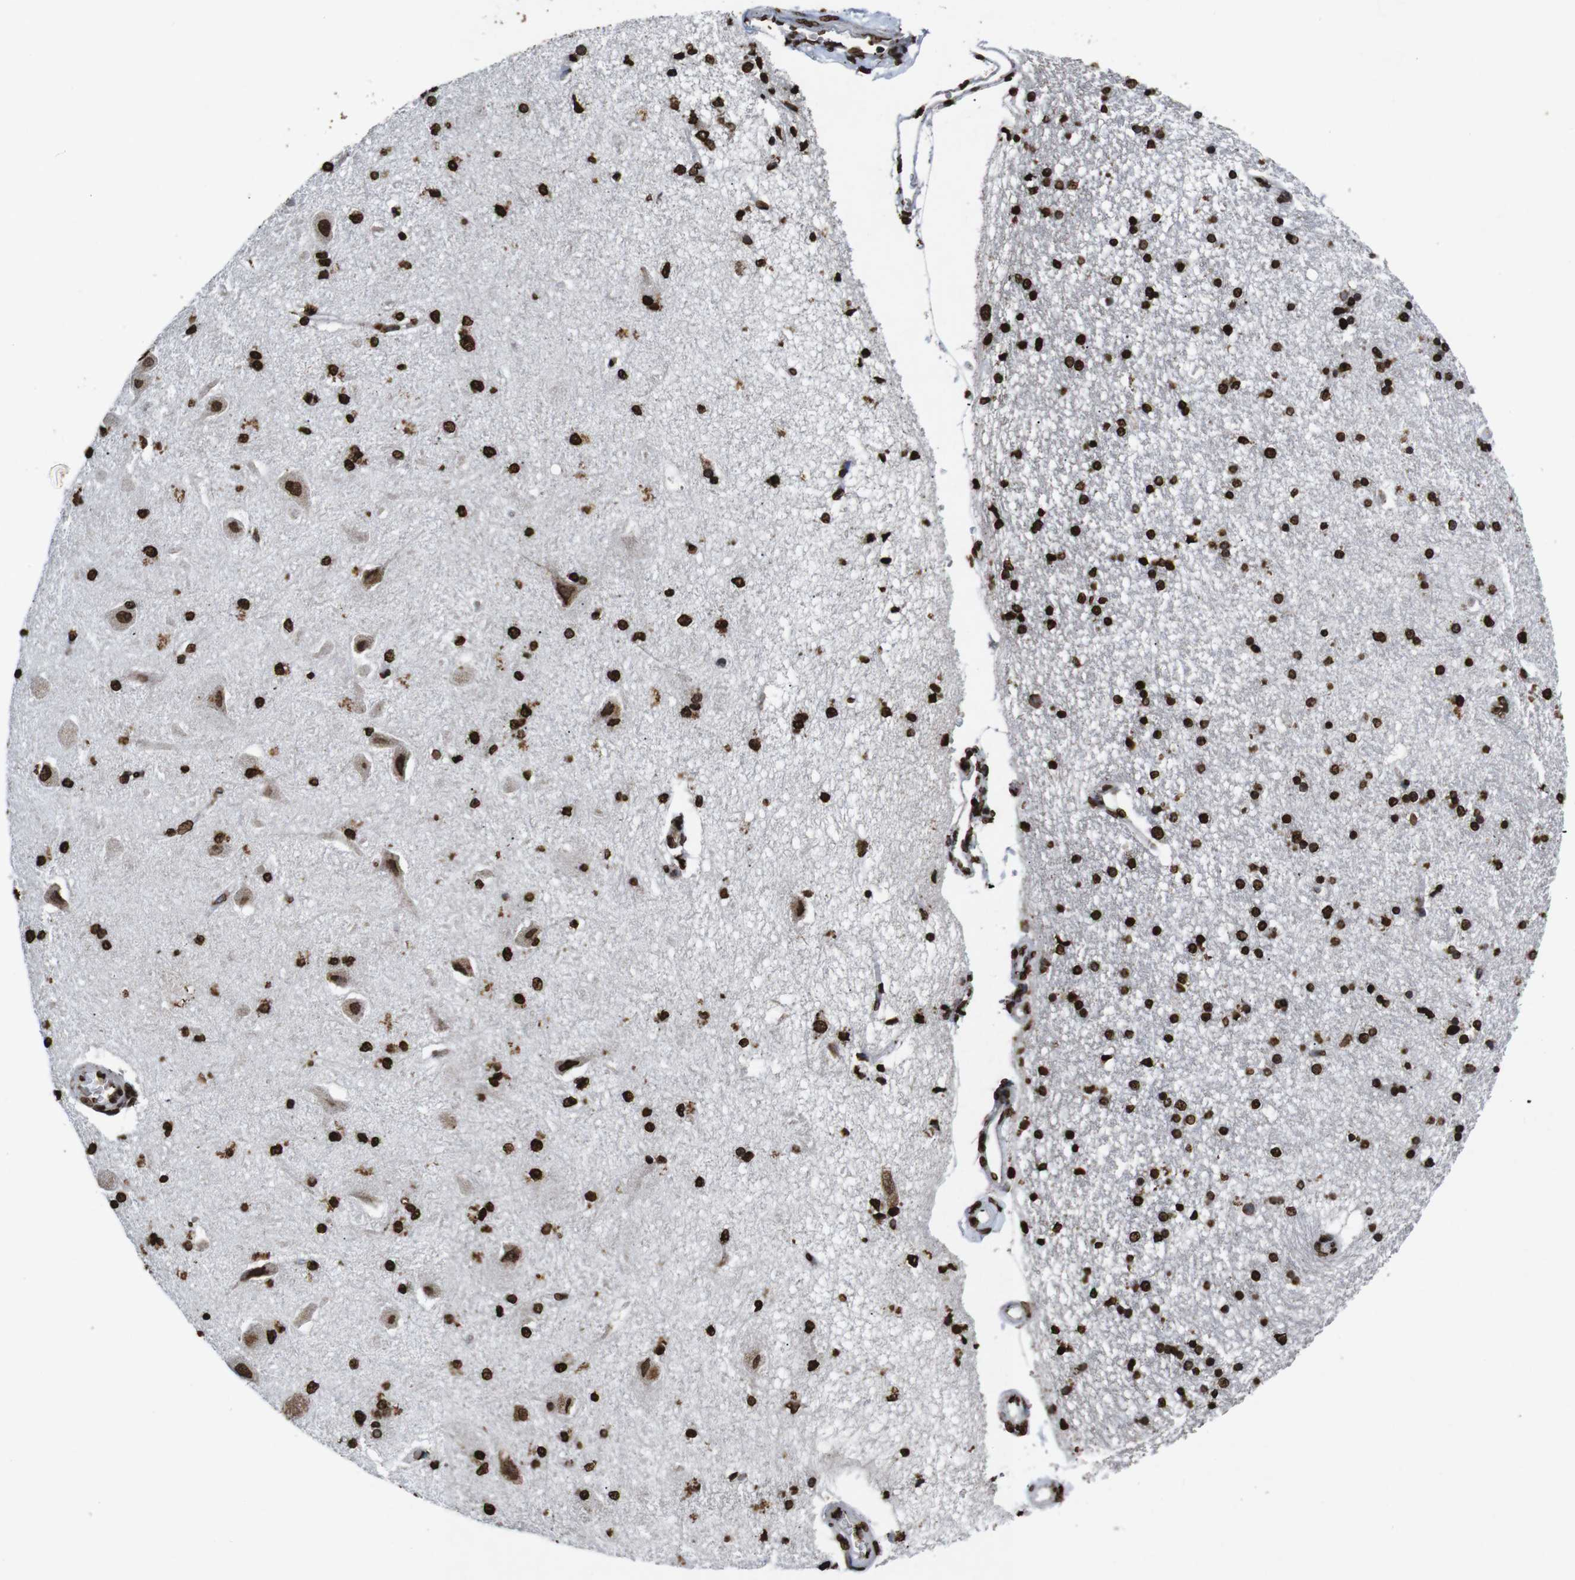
{"staining": {"intensity": "strong", "quantity": ">75%", "location": "nuclear"}, "tissue": "hippocampus", "cell_type": "Glial cells", "image_type": "normal", "snomed": [{"axis": "morphology", "description": "Normal tissue, NOS"}, {"axis": "topography", "description": "Hippocampus"}], "caption": "DAB (3,3'-diaminobenzidine) immunohistochemical staining of unremarkable hippocampus displays strong nuclear protein positivity in approximately >75% of glial cells.", "gene": "MDM2", "patient": {"sex": "female", "age": 54}}